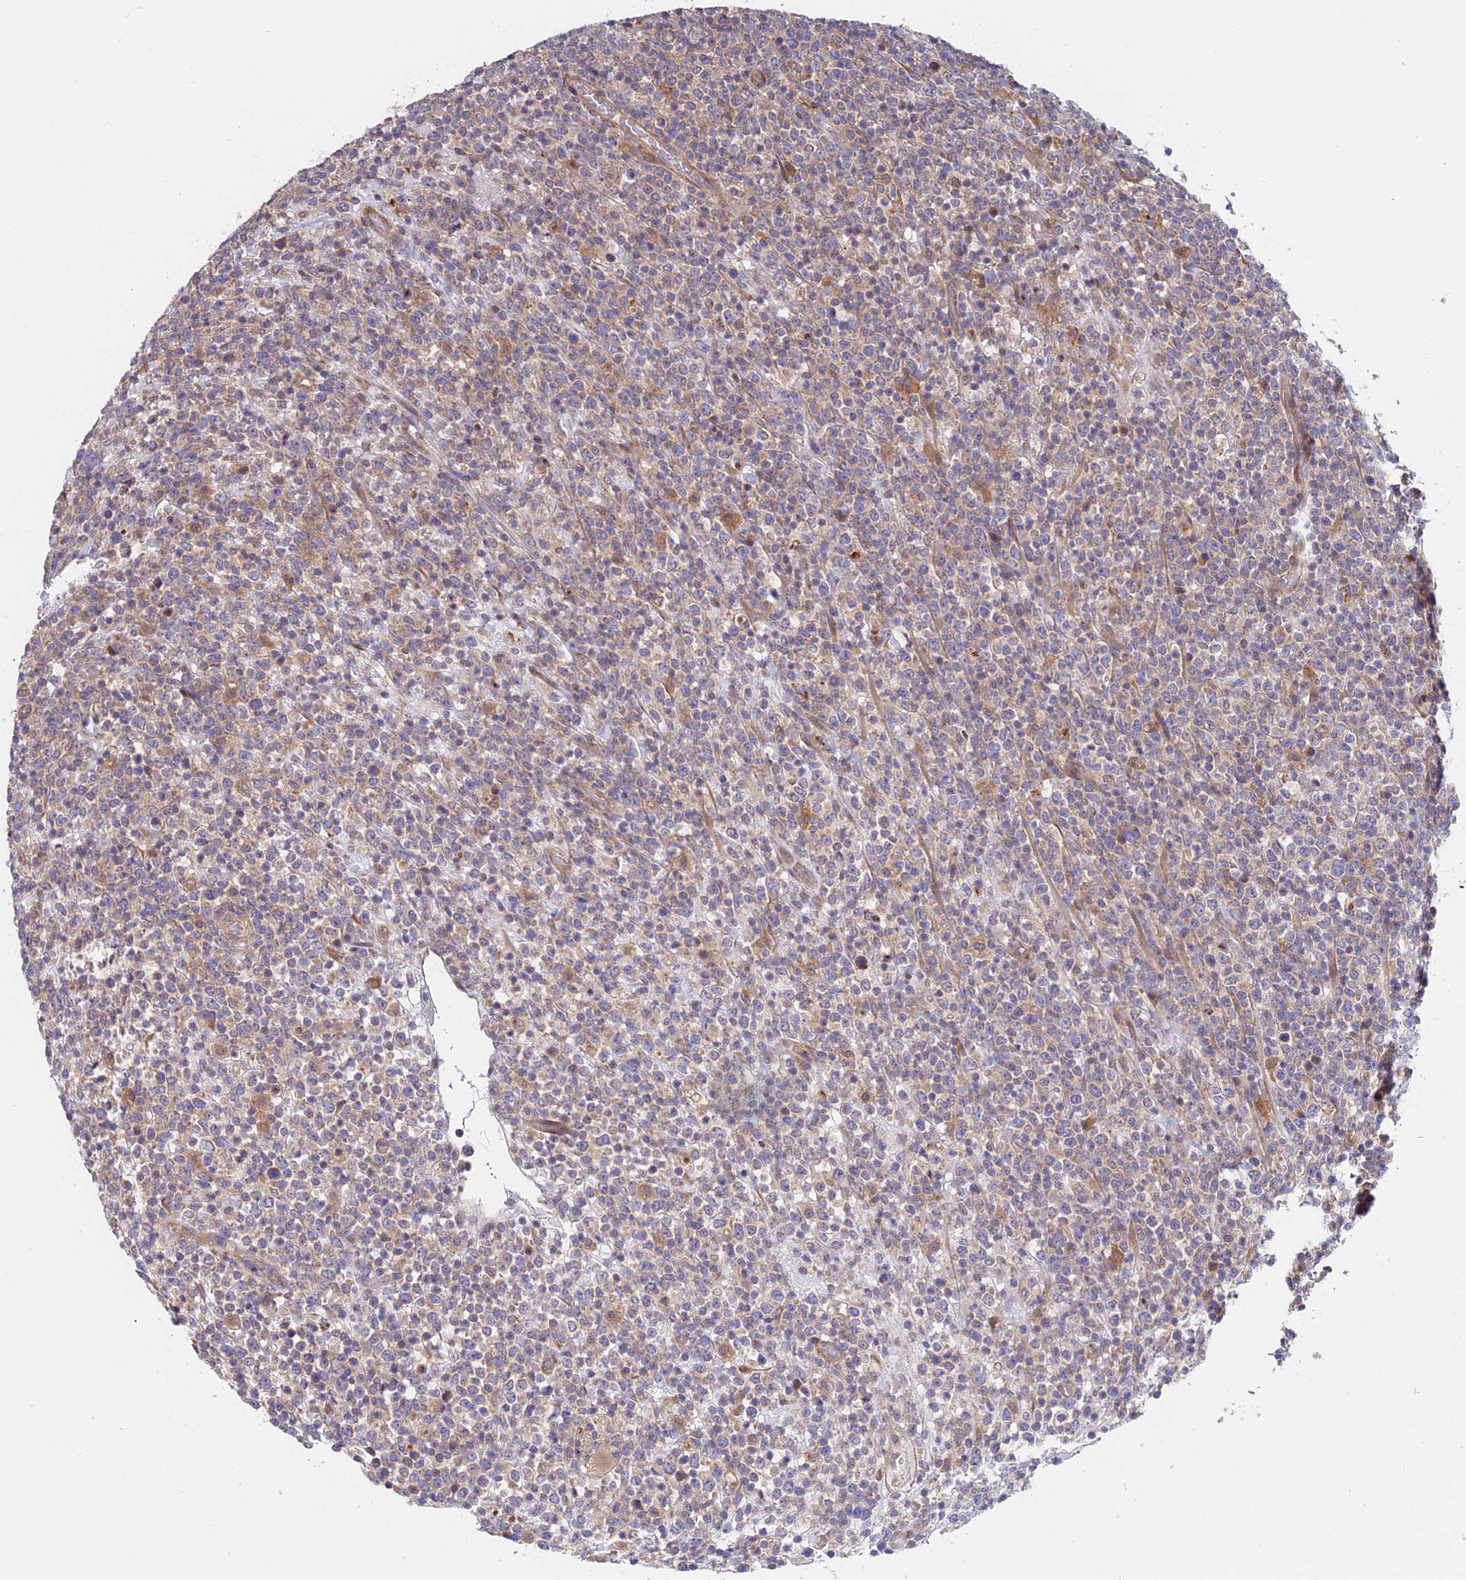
{"staining": {"intensity": "weak", "quantity": "25%-75%", "location": "cytoplasmic/membranous"}, "tissue": "lymphoma", "cell_type": "Tumor cells", "image_type": "cancer", "snomed": [{"axis": "morphology", "description": "Malignant lymphoma, non-Hodgkin's type, High grade"}, {"axis": "topography", "description": "Colon"}], "caption": "Immunohistochemical staining of malignant lymphoma, non-Hodgkin's type (high-grade) shows low levels of weak cytoplasmic/membranous positivity in about 25%-75% of tumor cells. (DAB (3,3'-diaminobenzidine) IHC with brightfield microscopy, high magnification).", "gene": "CDC37L1", "patient": {"sex": "female", "age": 53}}